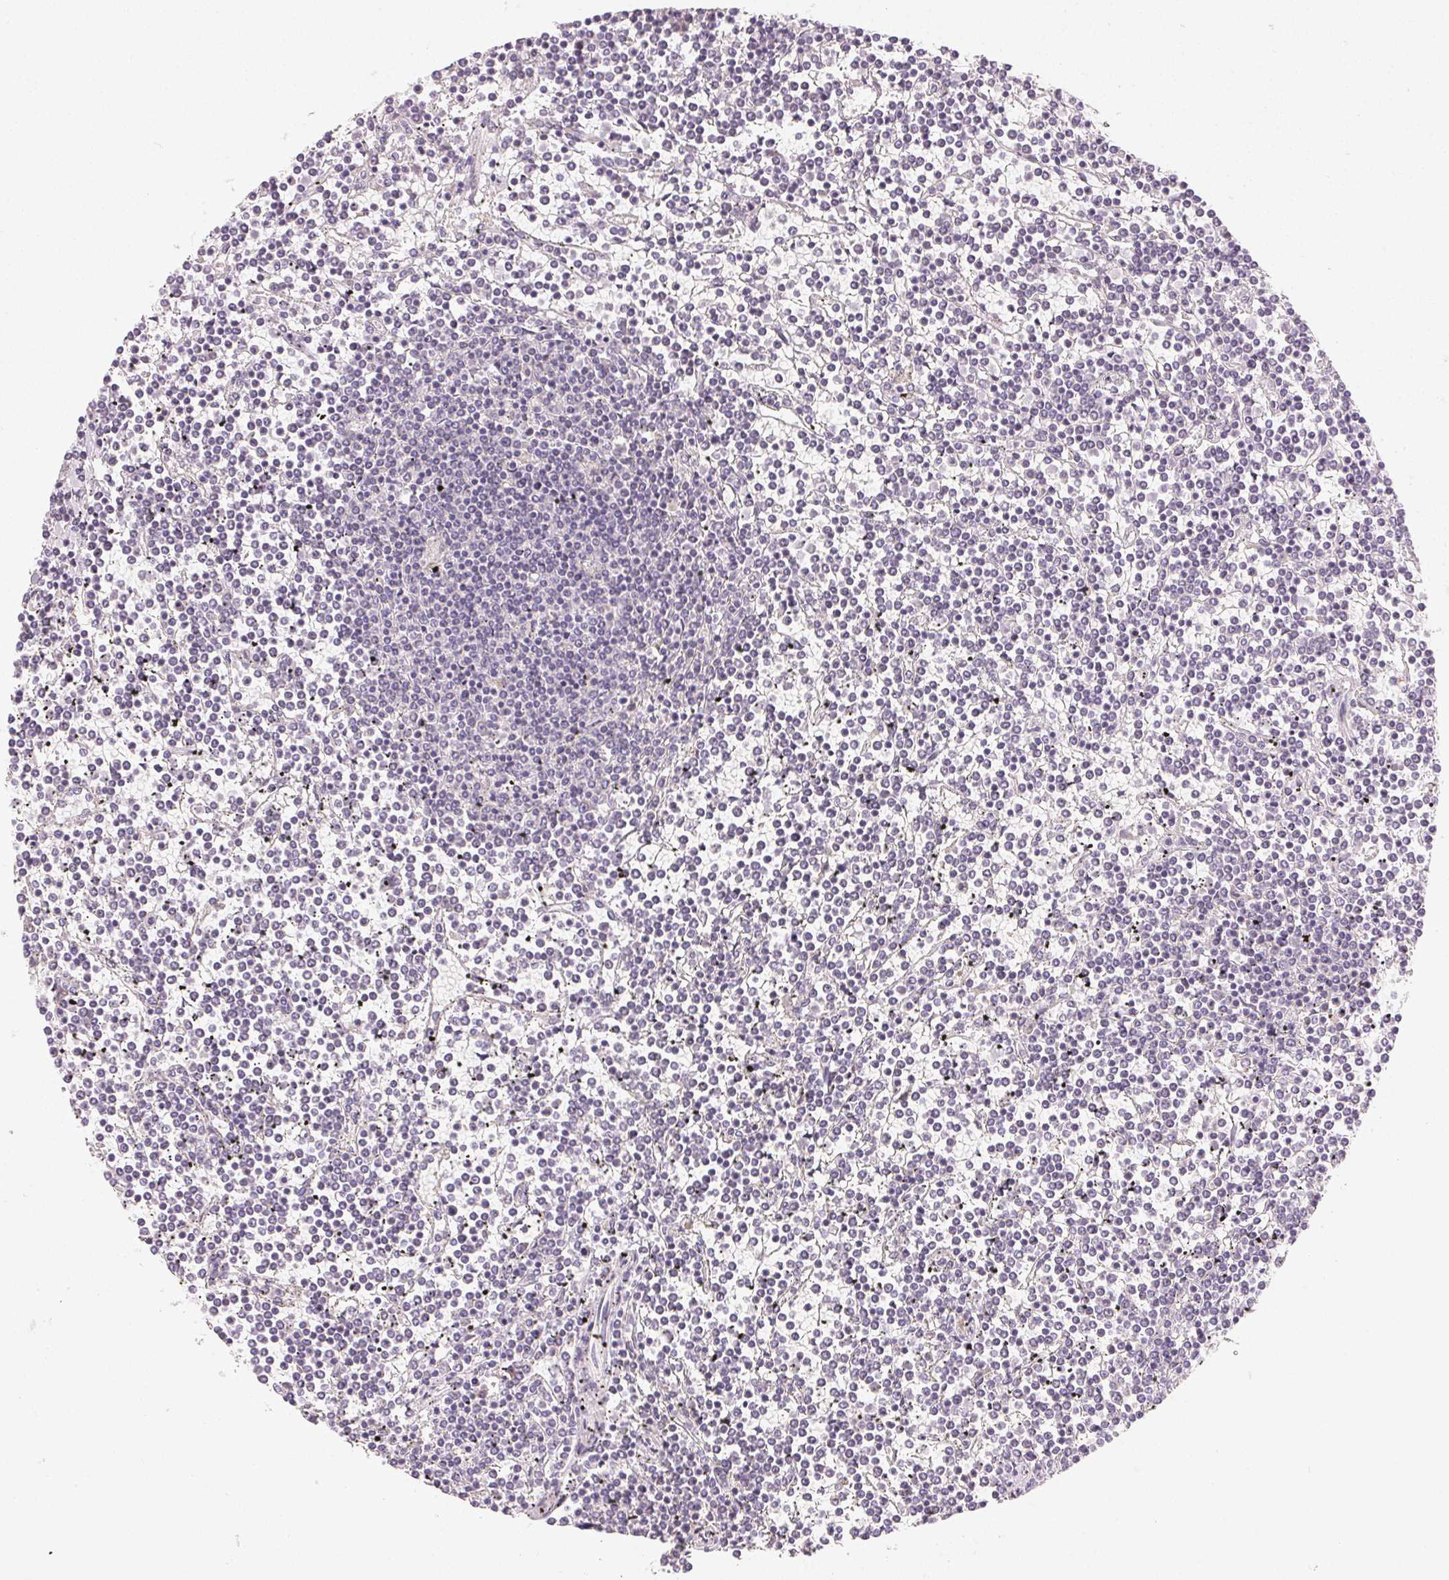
{"staining": {"intensity": "negative", "quantity": "none", "location": "none"}, "tissue": "lymphoma", "cell_type": "Tumor cells", "image_type": "cancer", "snomed": [{"axis": "morphology", "description": "Malignant lymphoma, non-Hodgkin's type, Low grade"}, {"axis": "topography", "description": "Spleen"}], "caption": "Micrograph shows no protein staining in tumor cells of lymphoma tissue.", "gene": "MYBL1", "patient": {"sex": "female", "age": 19}}